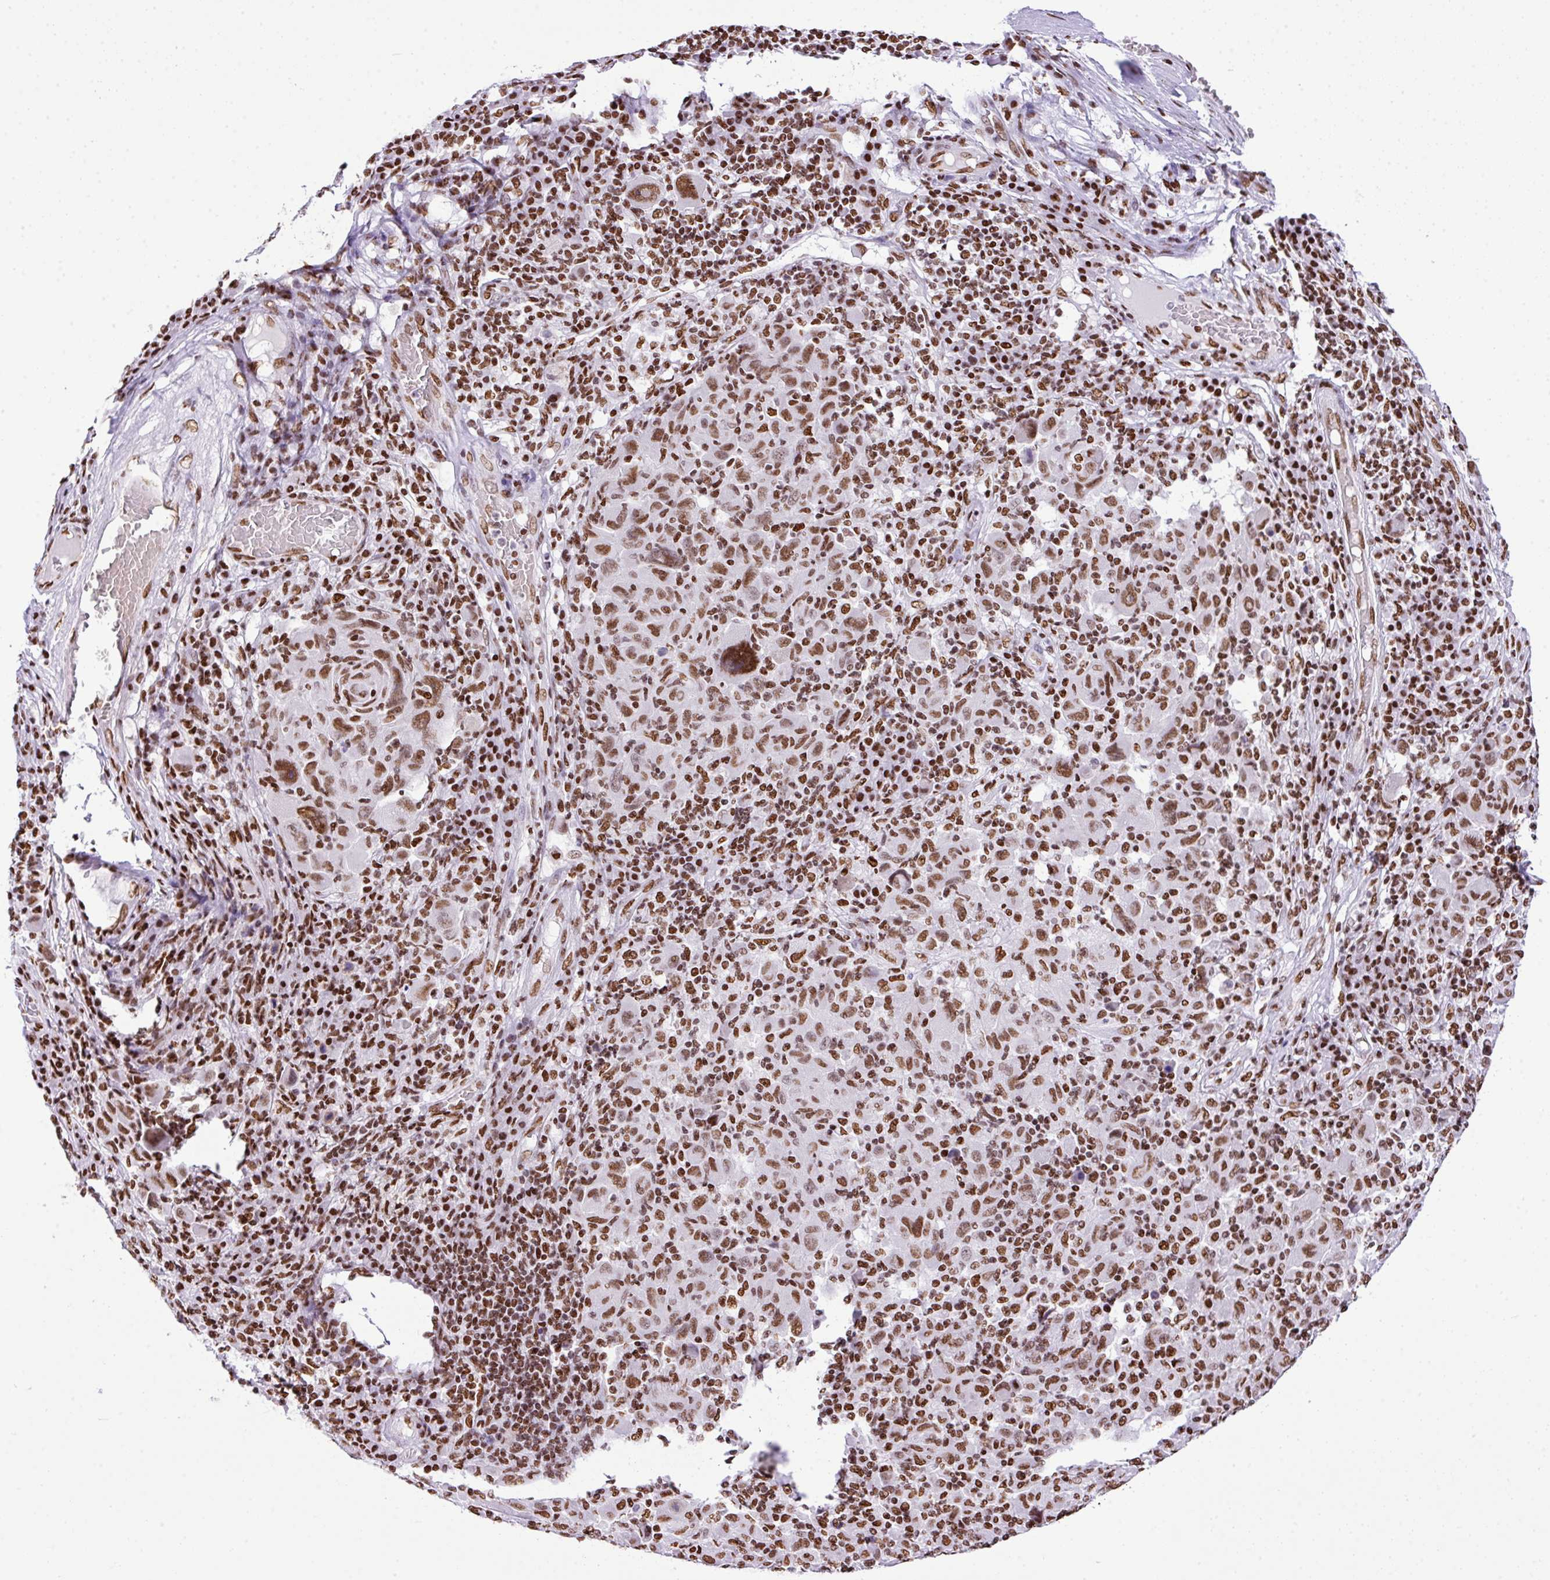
{"staining": {"intensity": "moderate", "quantity": ">75%", "location": "nuclear"}, "tissue": "melanoma", "cell_type": "Tumor cells", "image_type": "cancer", "snomed": [{"axis": "morphology", "description": "Malignant melanoma, NOS"}, {"axis": "topography", "description": "Skin"}], "caption": "Malignant melanoma was stained to show a protein in brown. There is medium levels of moderate nuclear positivity in approximately >75% of tumor cells. (DAB (3,3'-diaminobenzidine) = brown stain, brightfield microscopy at high magnification).", "gene": "RARG", "patient": {"sex": "male", "age": 53}}